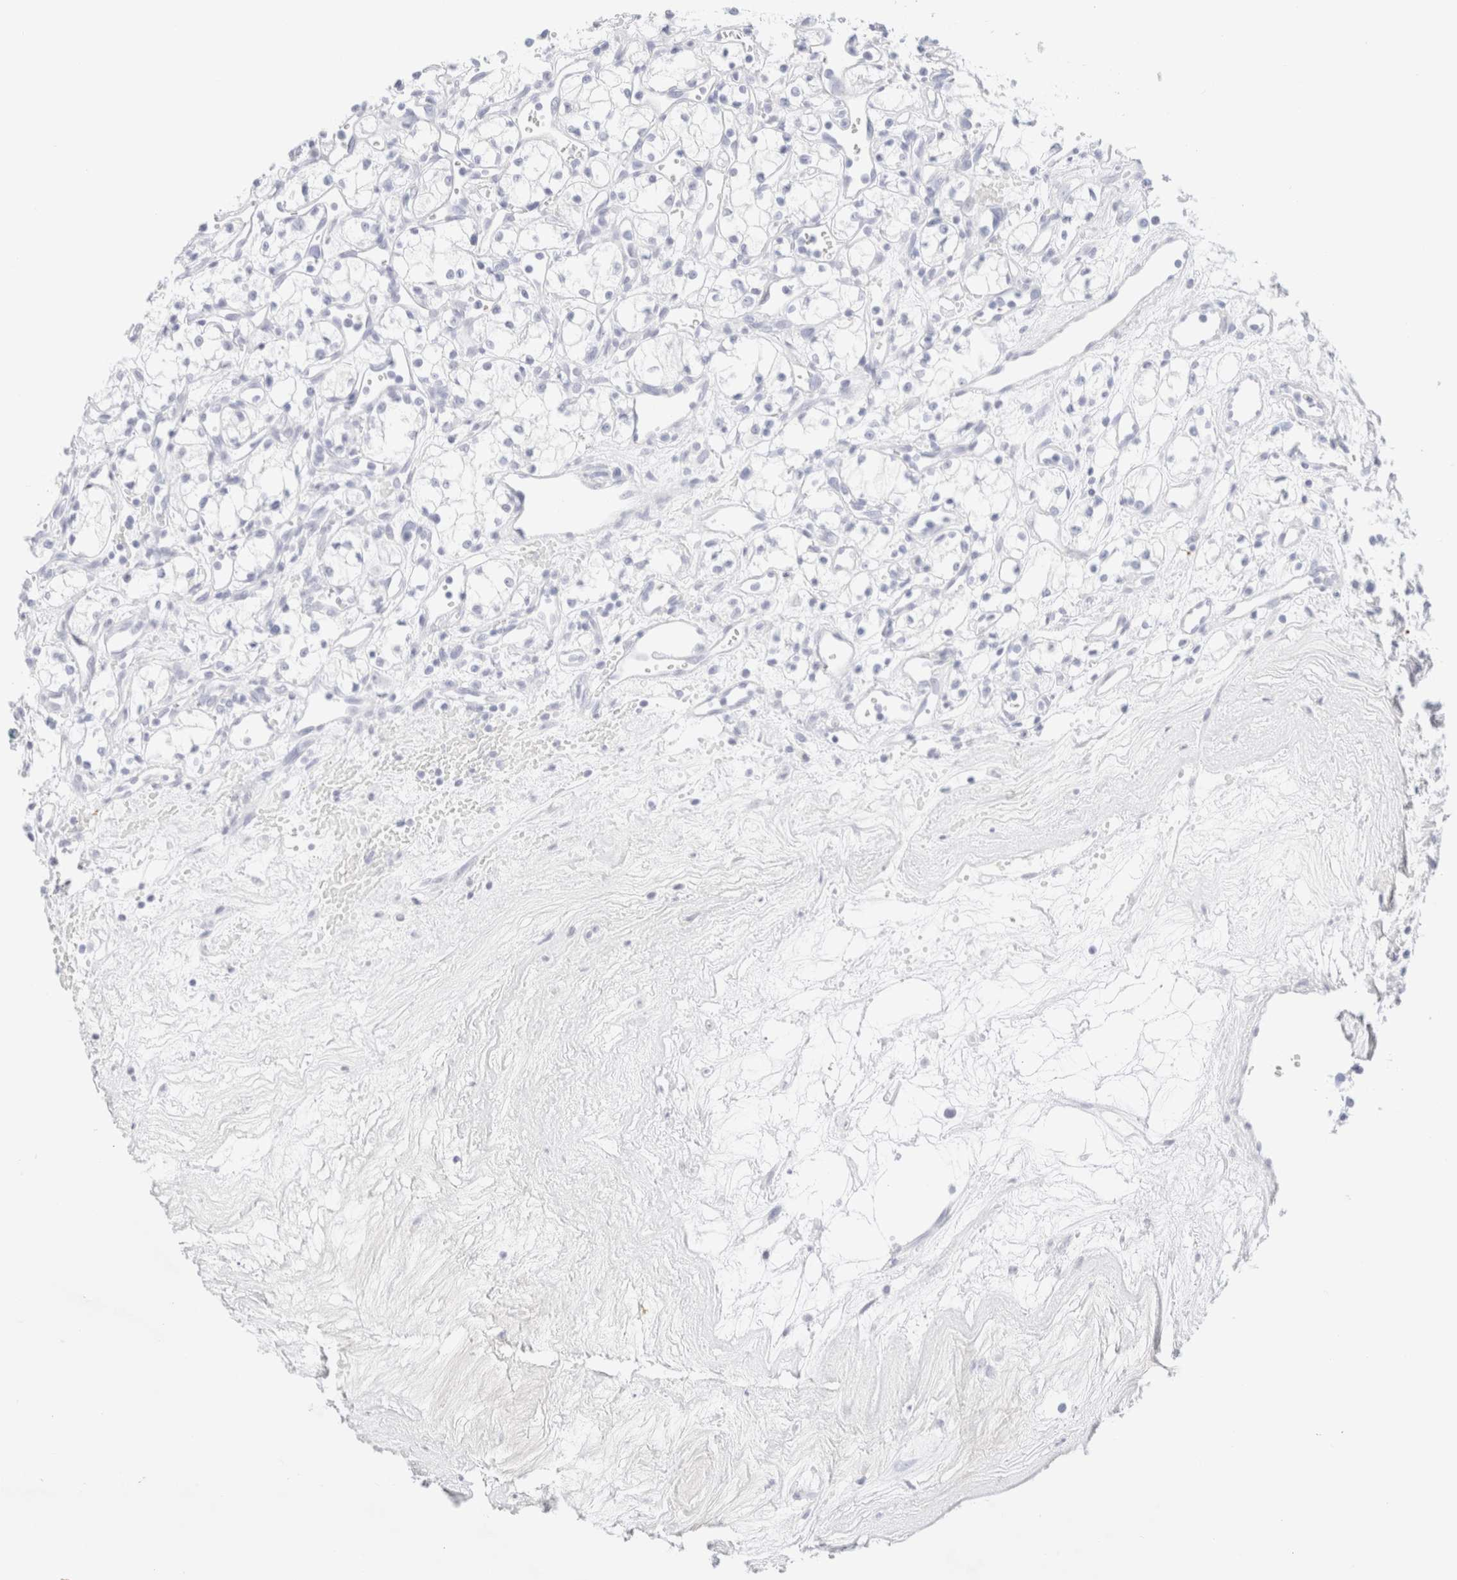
{"staining": {"intensity": "negative", "quantity": "none", "location": "none"}, "tissue": "renal cancer", "cell_type": "Tumor cells", "image_type": "cancer", "snomed": [{"axis": "morphology", "description": "Adenocarcinoma, NOS"}, {"axis": "topography", "description": "Kidney"}], "caption": "Tumor cells show no significant positivity in renal adenocarcinoma. The staining was performed using DAB to visualize the protein expression in brown, while the nuclei were stained in blue with hematoxylin (Magnification: 20x).", "gene": "KRT15", "patient": {"sex": "male", "age": 59}}